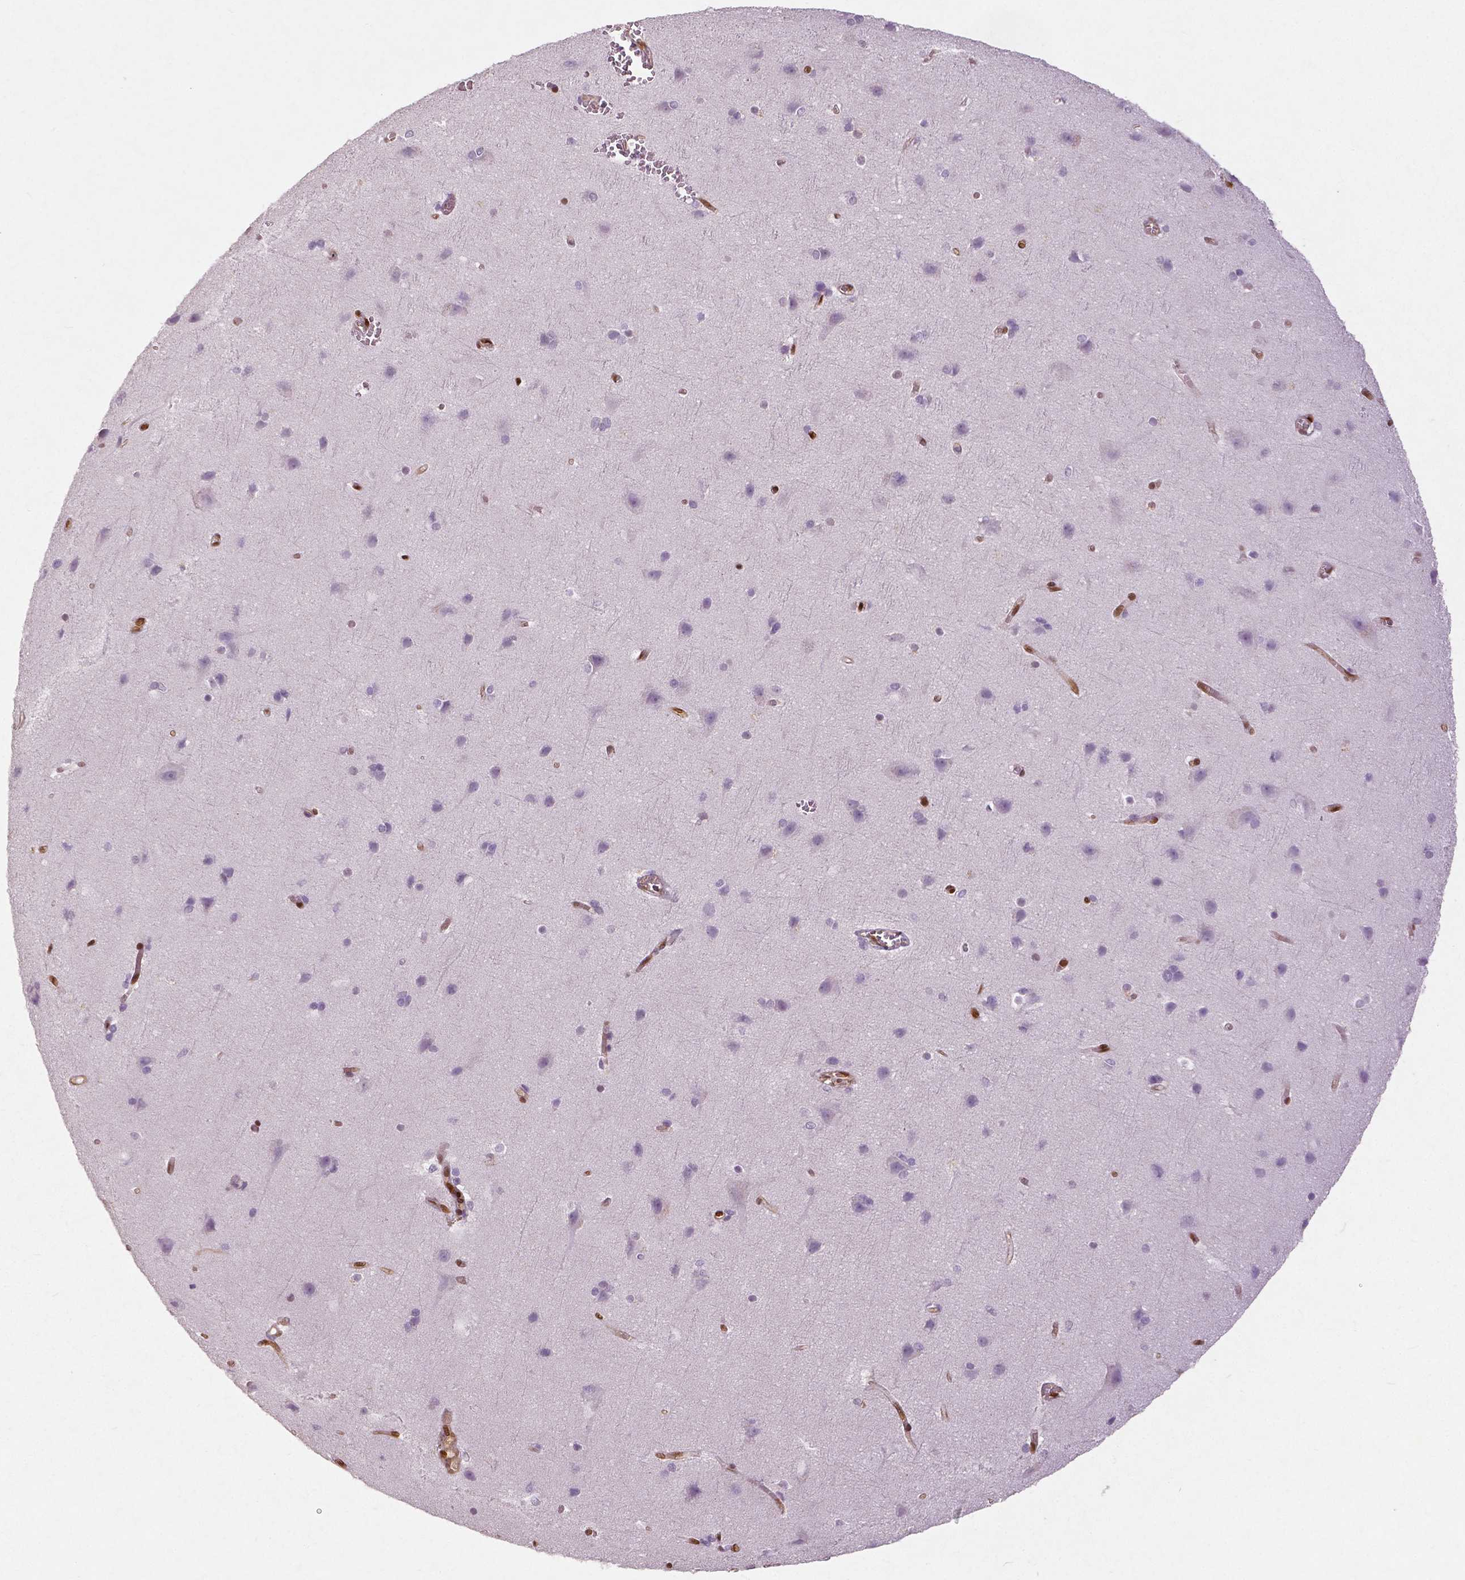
{"staining": {"intensity": "strong", "quantity": ">75%", "location": "cytoplasmic/membranous,nuclear"}, "tissue": "cerebral cortex", "cell_type": "Endothelial cells", "image_type": "normal", "snomed": [{"axis": "morphology", "description": "Normal tissue, NOS"}, {"axis": "topography", "description": "Cerebral cortex"}], "caption": "Immunohistochemistry (IHC) of unremarkable cerebral cortex exhibits high levels of strong cytoplasmic/membranous,nuclear expression in about >75% of endothelial cells. The protein of interest is stained brown, and the nuclei are stained in blue (DAB (3,3'-diaminobenzidine) IHC with brightfield microscopy, high magnification).", "gene": "WWTR1", "patient": {"sex": "male", "age": 37}}